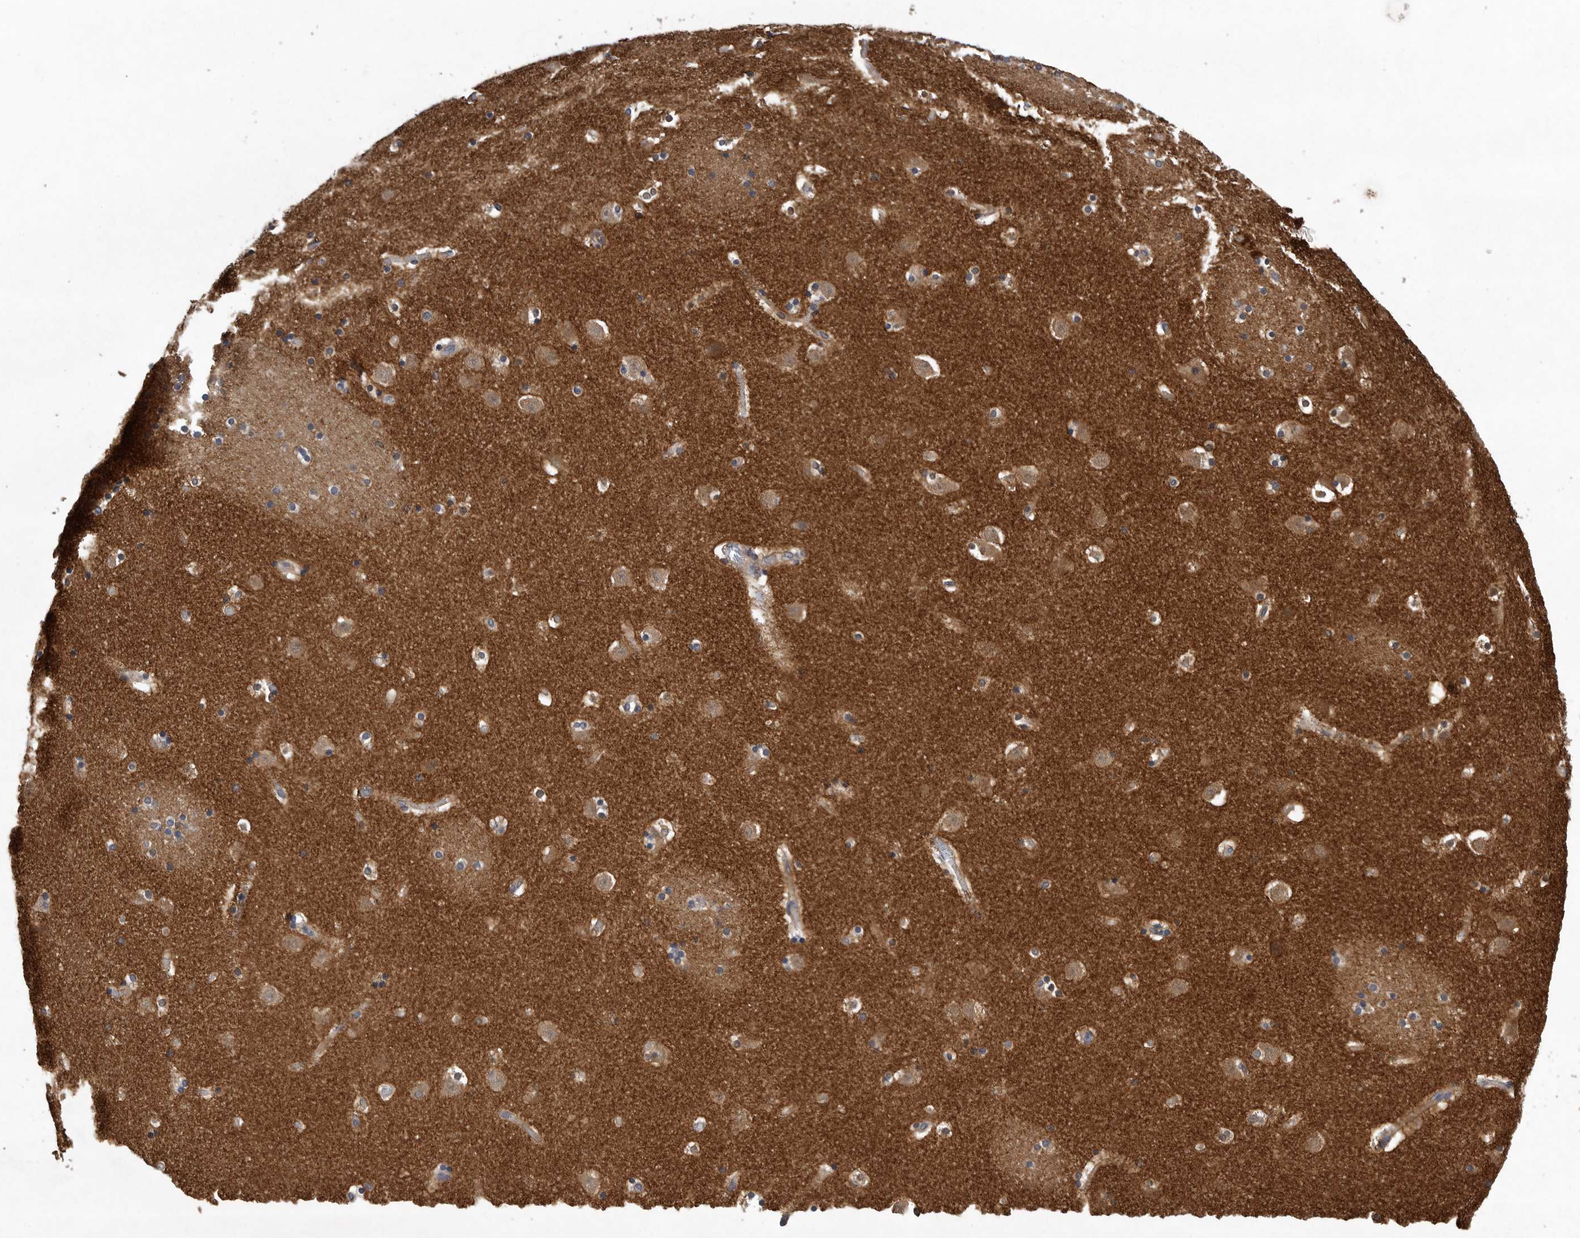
{"staining": {"intensity": "moderate", "quantity": "<25%", "location": "cytoplasmic/membranous"}, "tissue": "caudate", "cell_type": "Glial cells", "image_type": "normal", "snomed": [{"axis": "morphology", "description": "Normal tissue, NOS"}, {"axis": "topography", "description": "Lateral ventricle wall"}], "caption": "Protein staining exhibits moderate cytoplasmic/membranous expression in approximately <25% of glial cells in benign caudate. The staining was performed using DAB (3,3'-diaminobenzidine) to visualize the protein expression in brown, while the nuclei were stained in blue with hematoxylin (Magnification: 20x).", "gene": "OXR1", "patient": {"sex": "male", "age": 45}}